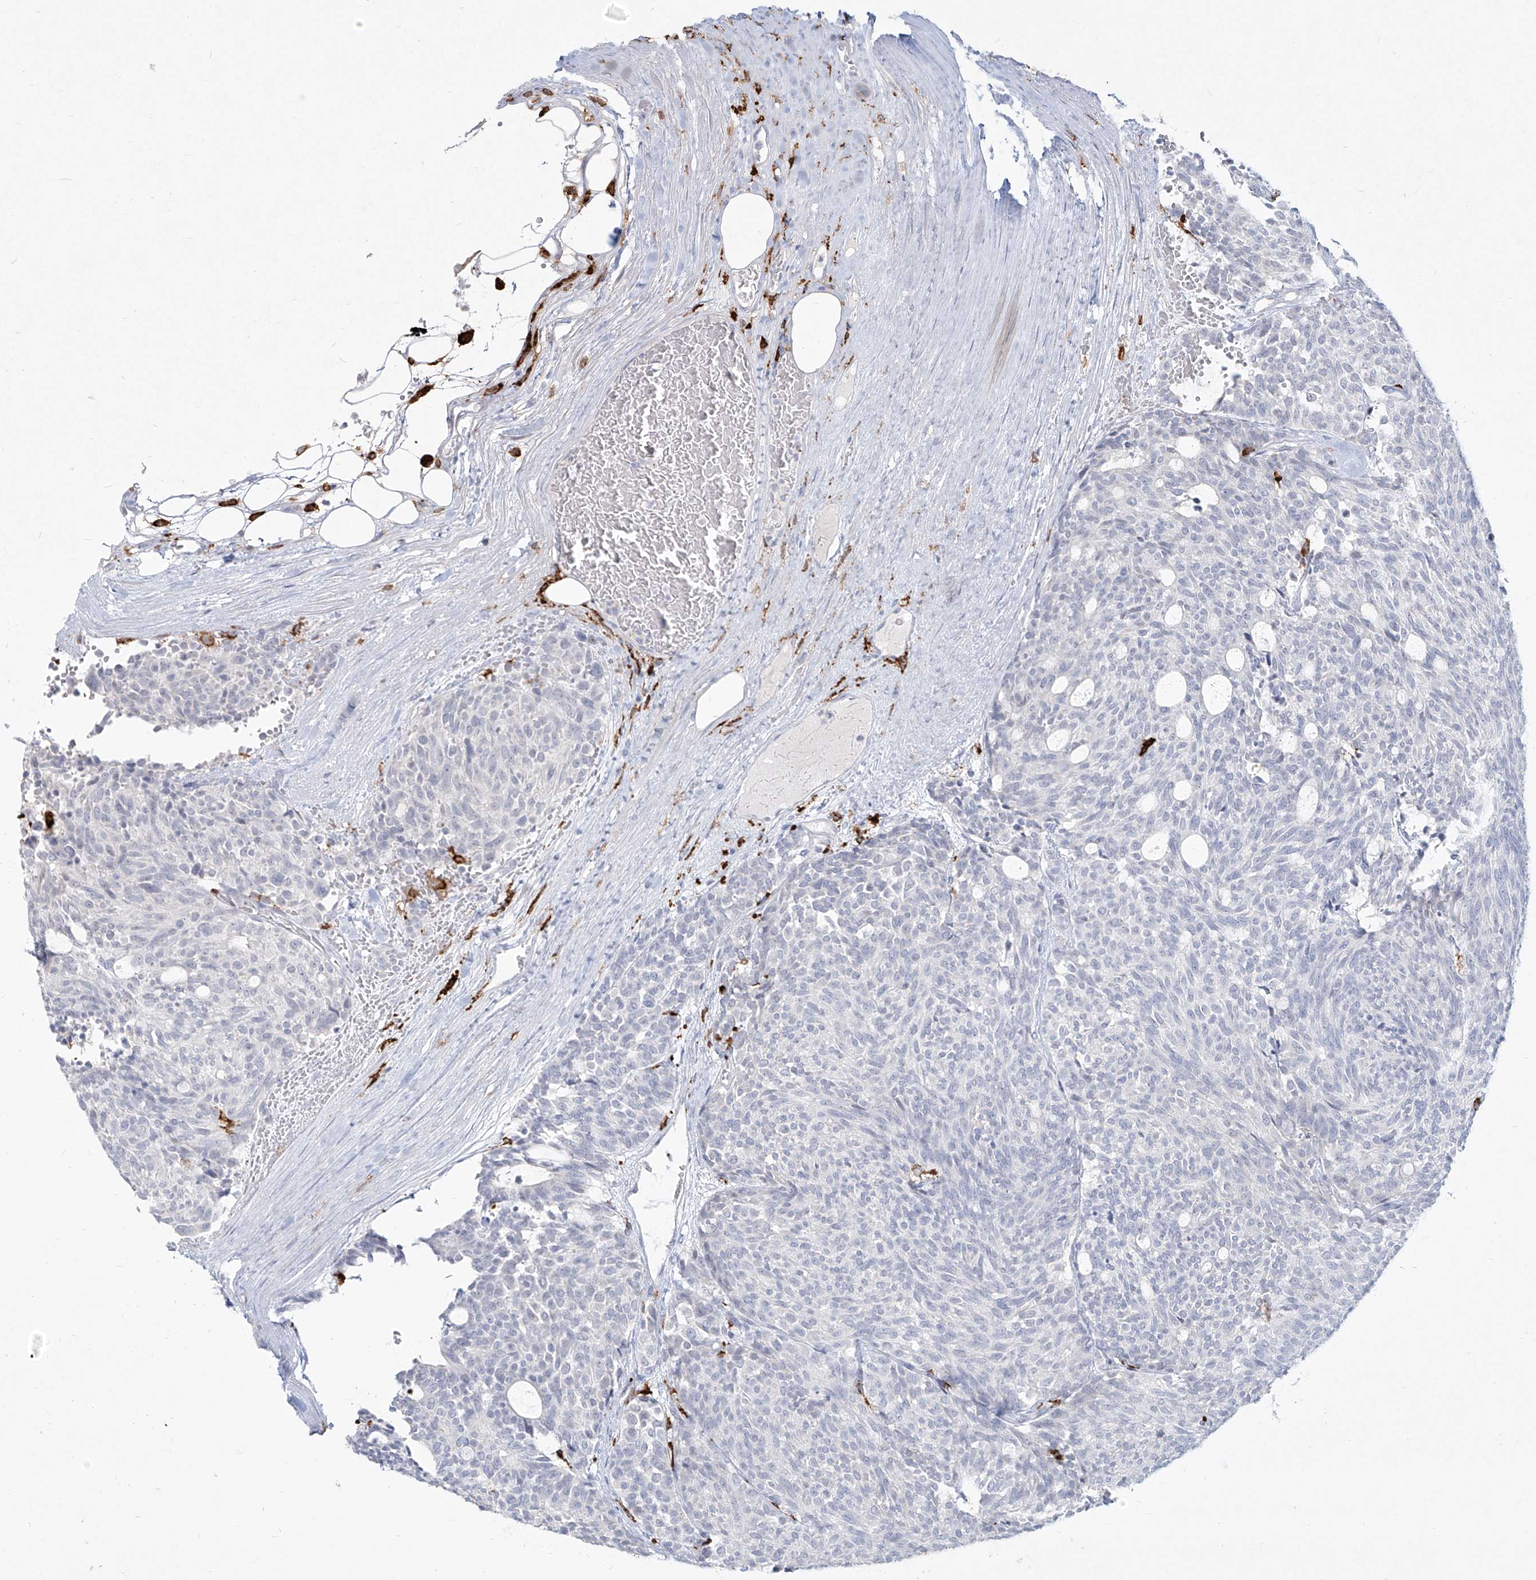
{"staining": {"intensity": "negative", "quantity": "none", "location": "none"}, "tissue": "carcinoid", "cell_type": "Tumor cells", "image_type": "cancer", "snomed": [{"axis": "morphology", "description": "Carcinoid, malignant, NOS"}, {"axis": "topography", "description": "Pancreas"}], "caption": "The immunohistochemistry photomicrograph has no significant expression in tumor cells of malignant carcinoid tissue.", "gene": "CD209", "patient": {"sex": "female", "age": 54}}